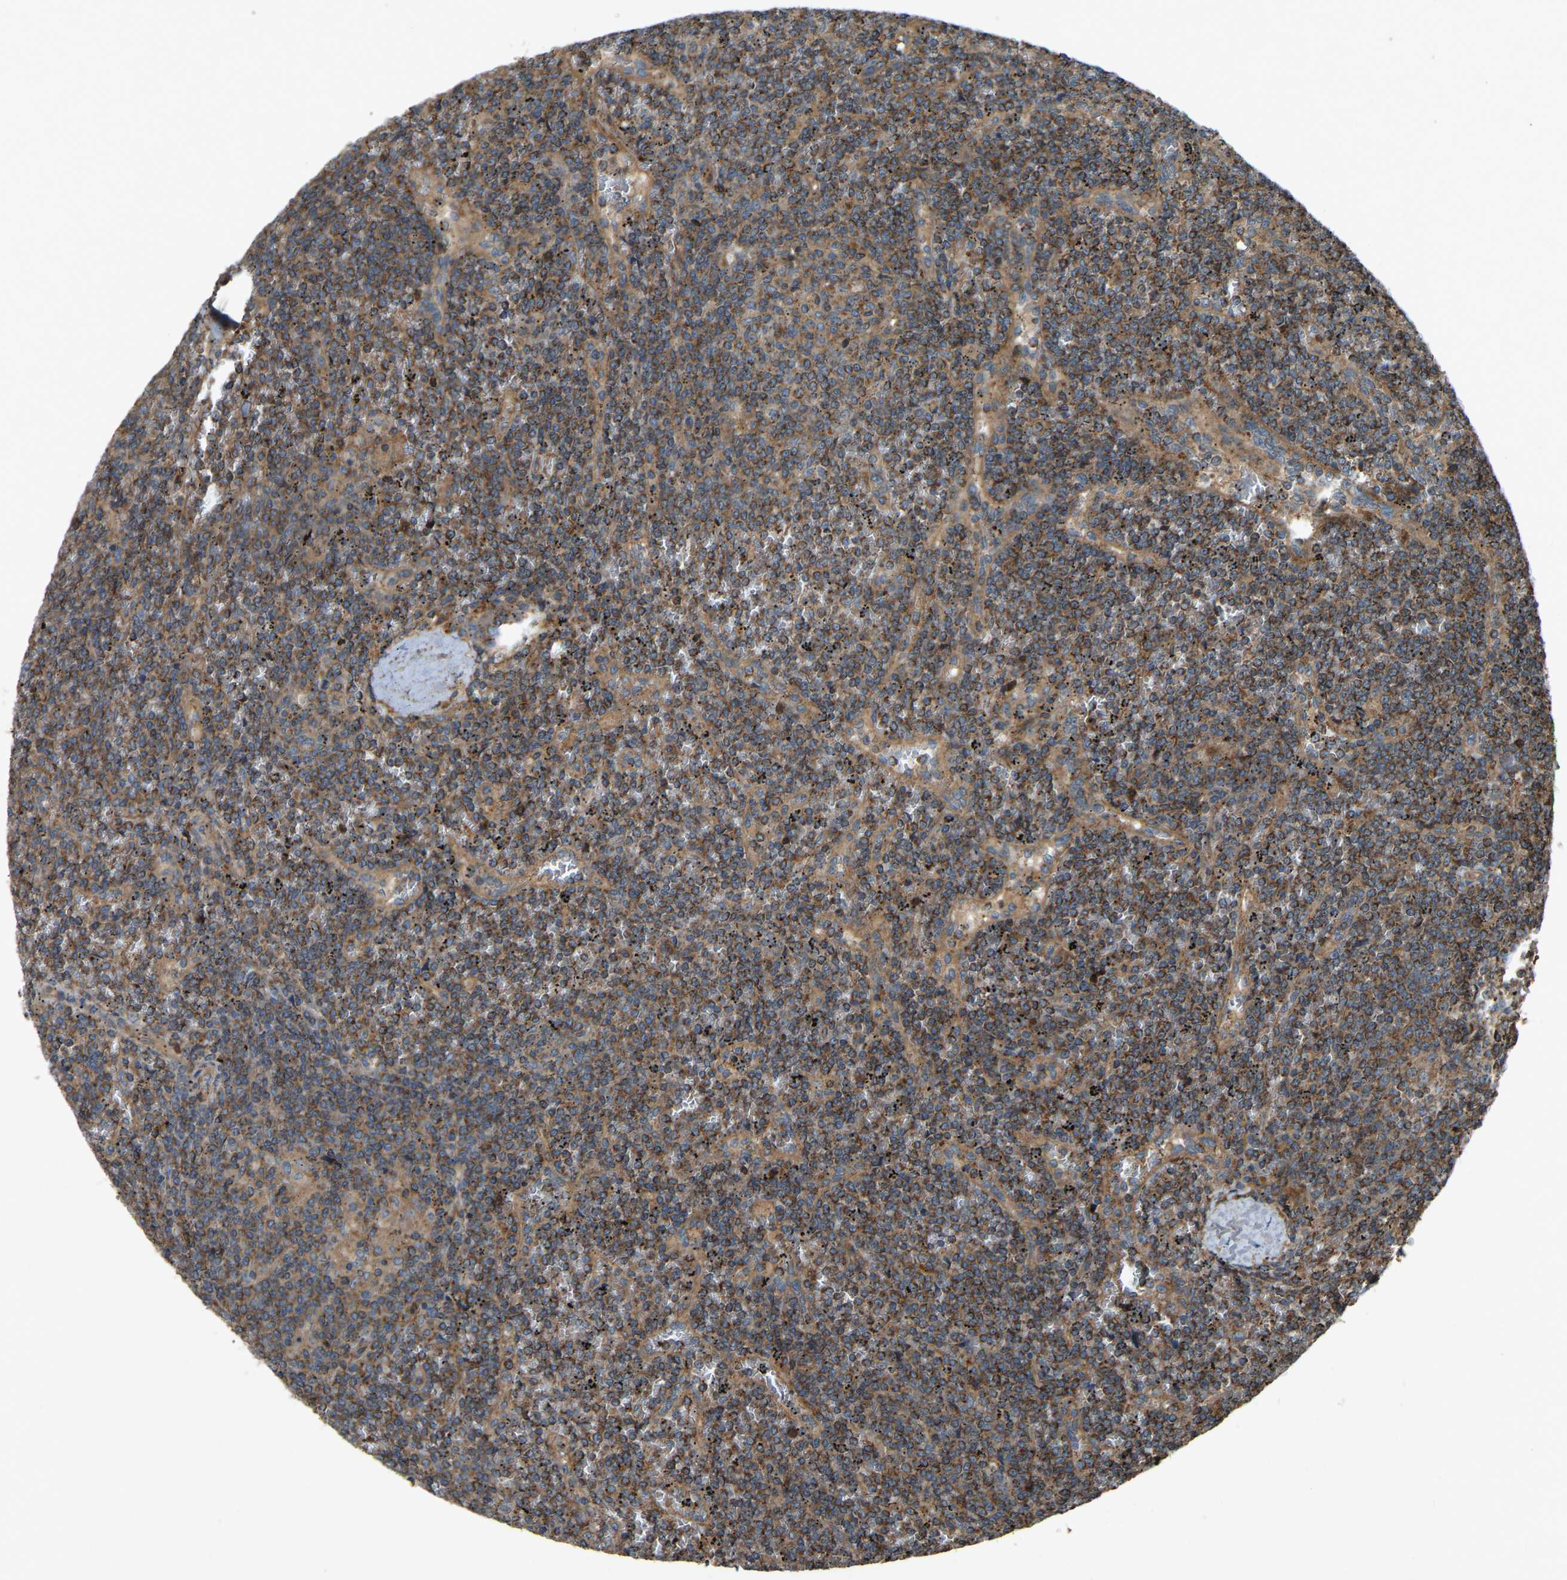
{"staining": {"intensity": "strong", "quantity": ">75%", "location": "cytoplasmic/membranous"}, "tissue": "lymphoma", "cell_type": "Tumor cells", "image_type": "cancer", "snomed": [{"axis": "morphology", "description": "Malignant lymphoma, non-Hodgkin's type, Low grade"}, {"axis": "topography", "description": "Spleen"}], "caption": "Immunohistochemical staining of lymphoma demonstrates high levels of strong cytoplasmic/membranous expression in approximately >75% of tumor cells.", "gene": "SAMD9L", "patient": {"sex": "female", "age": 19}}